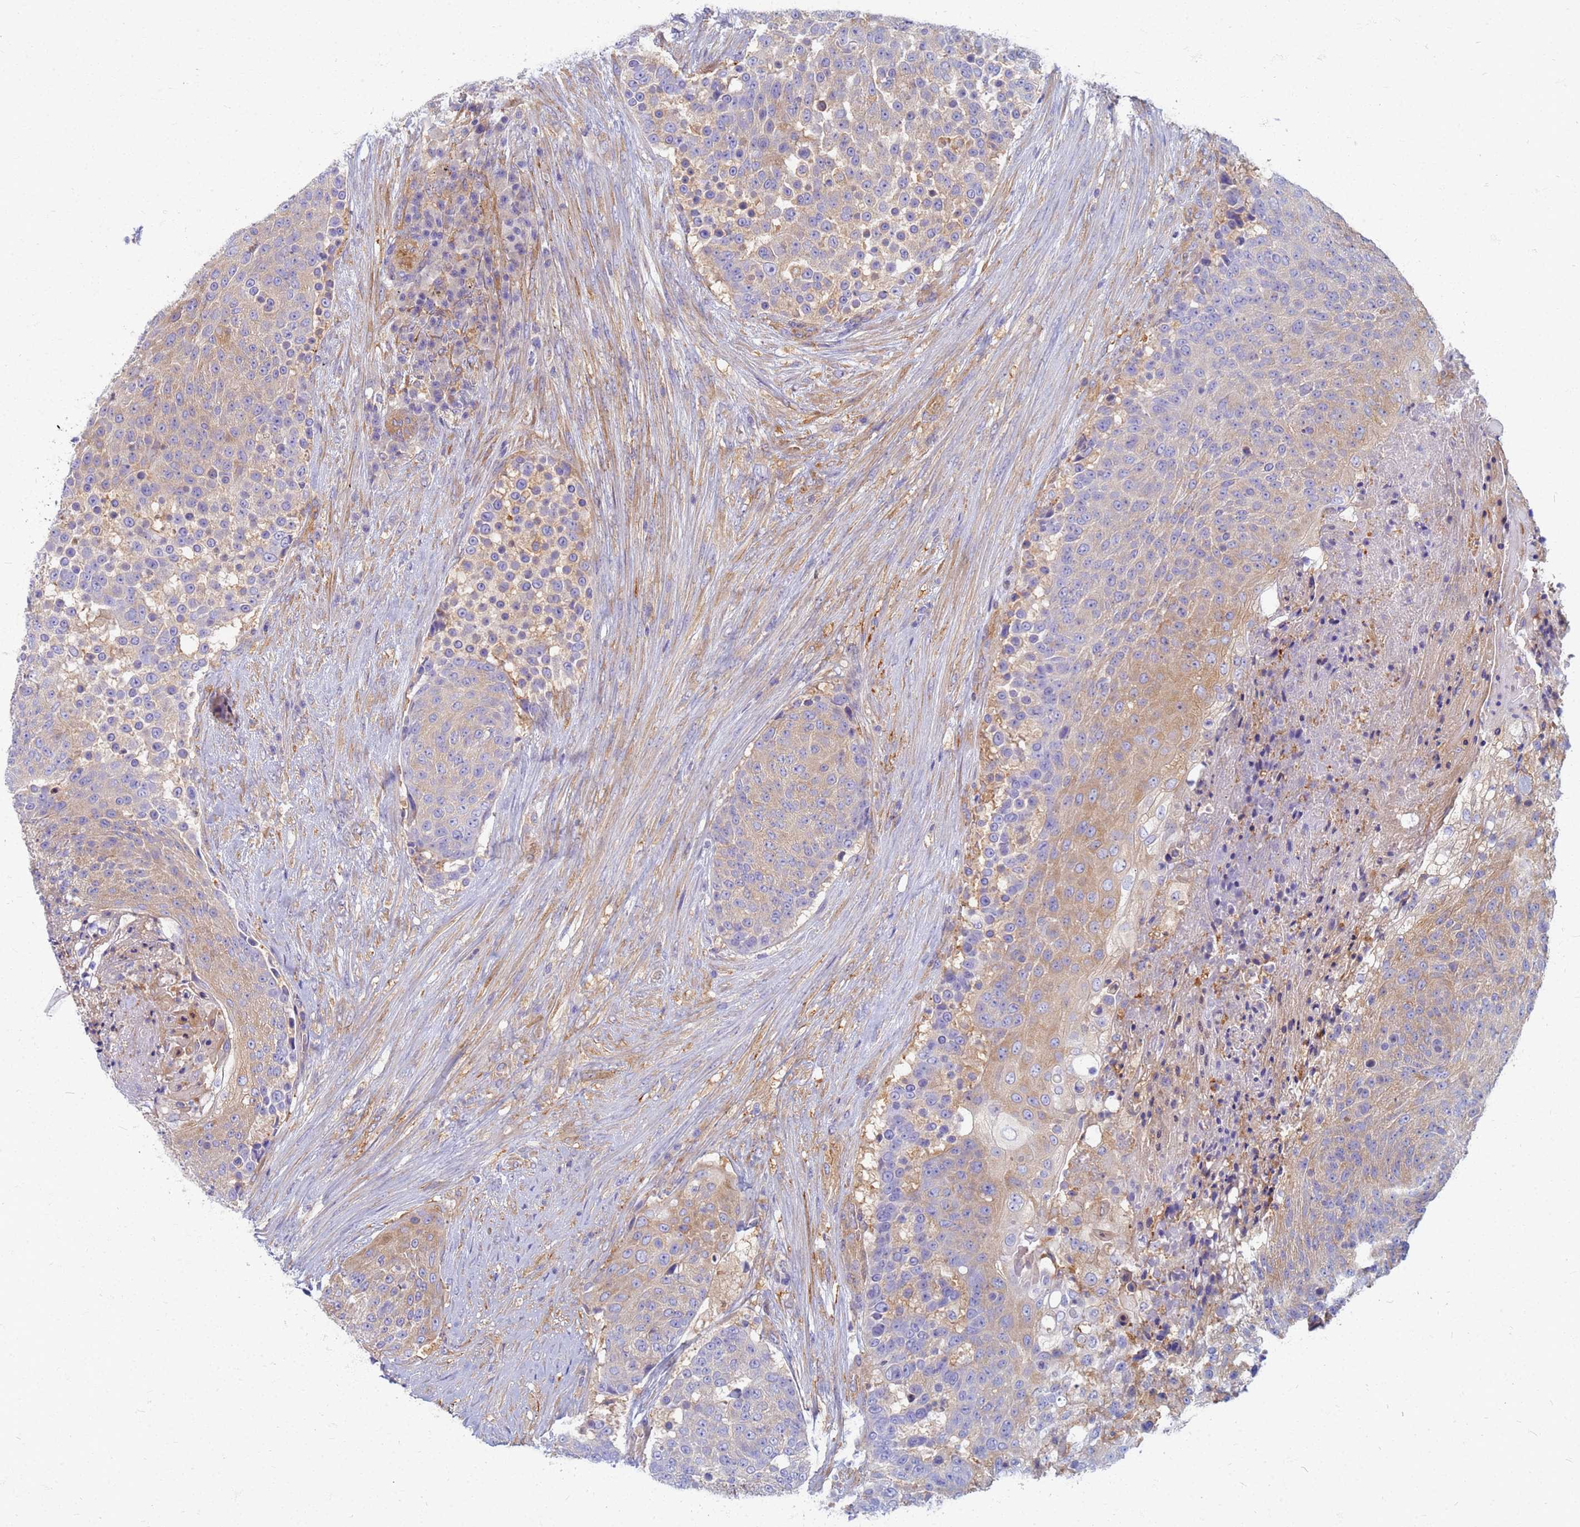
{"staining": {"intensity": "moderate", "quantity": "25%-75%", "location": "cytoplasmic/membranous"}, "tissue": "urothelial cancer", "cell_type": "Tumor cells", "image_type": "cancer", "snomed": [{"axis": "morphology", "description": "Urothelial carcinoma, High grade"}, {"axis": "topography", "description": "Urinary bladder"}], "caption": "DAB (3,3'-diaminobenzidine) immunohistochemical staining of urothelial carcinoma (high-grade) reveals moderate cytoplasmic/membranous protein expression in approximately 25%-75% of tumor cells.", "gene": "EEA1", "patient": {"sex": "female", "age": 63}}